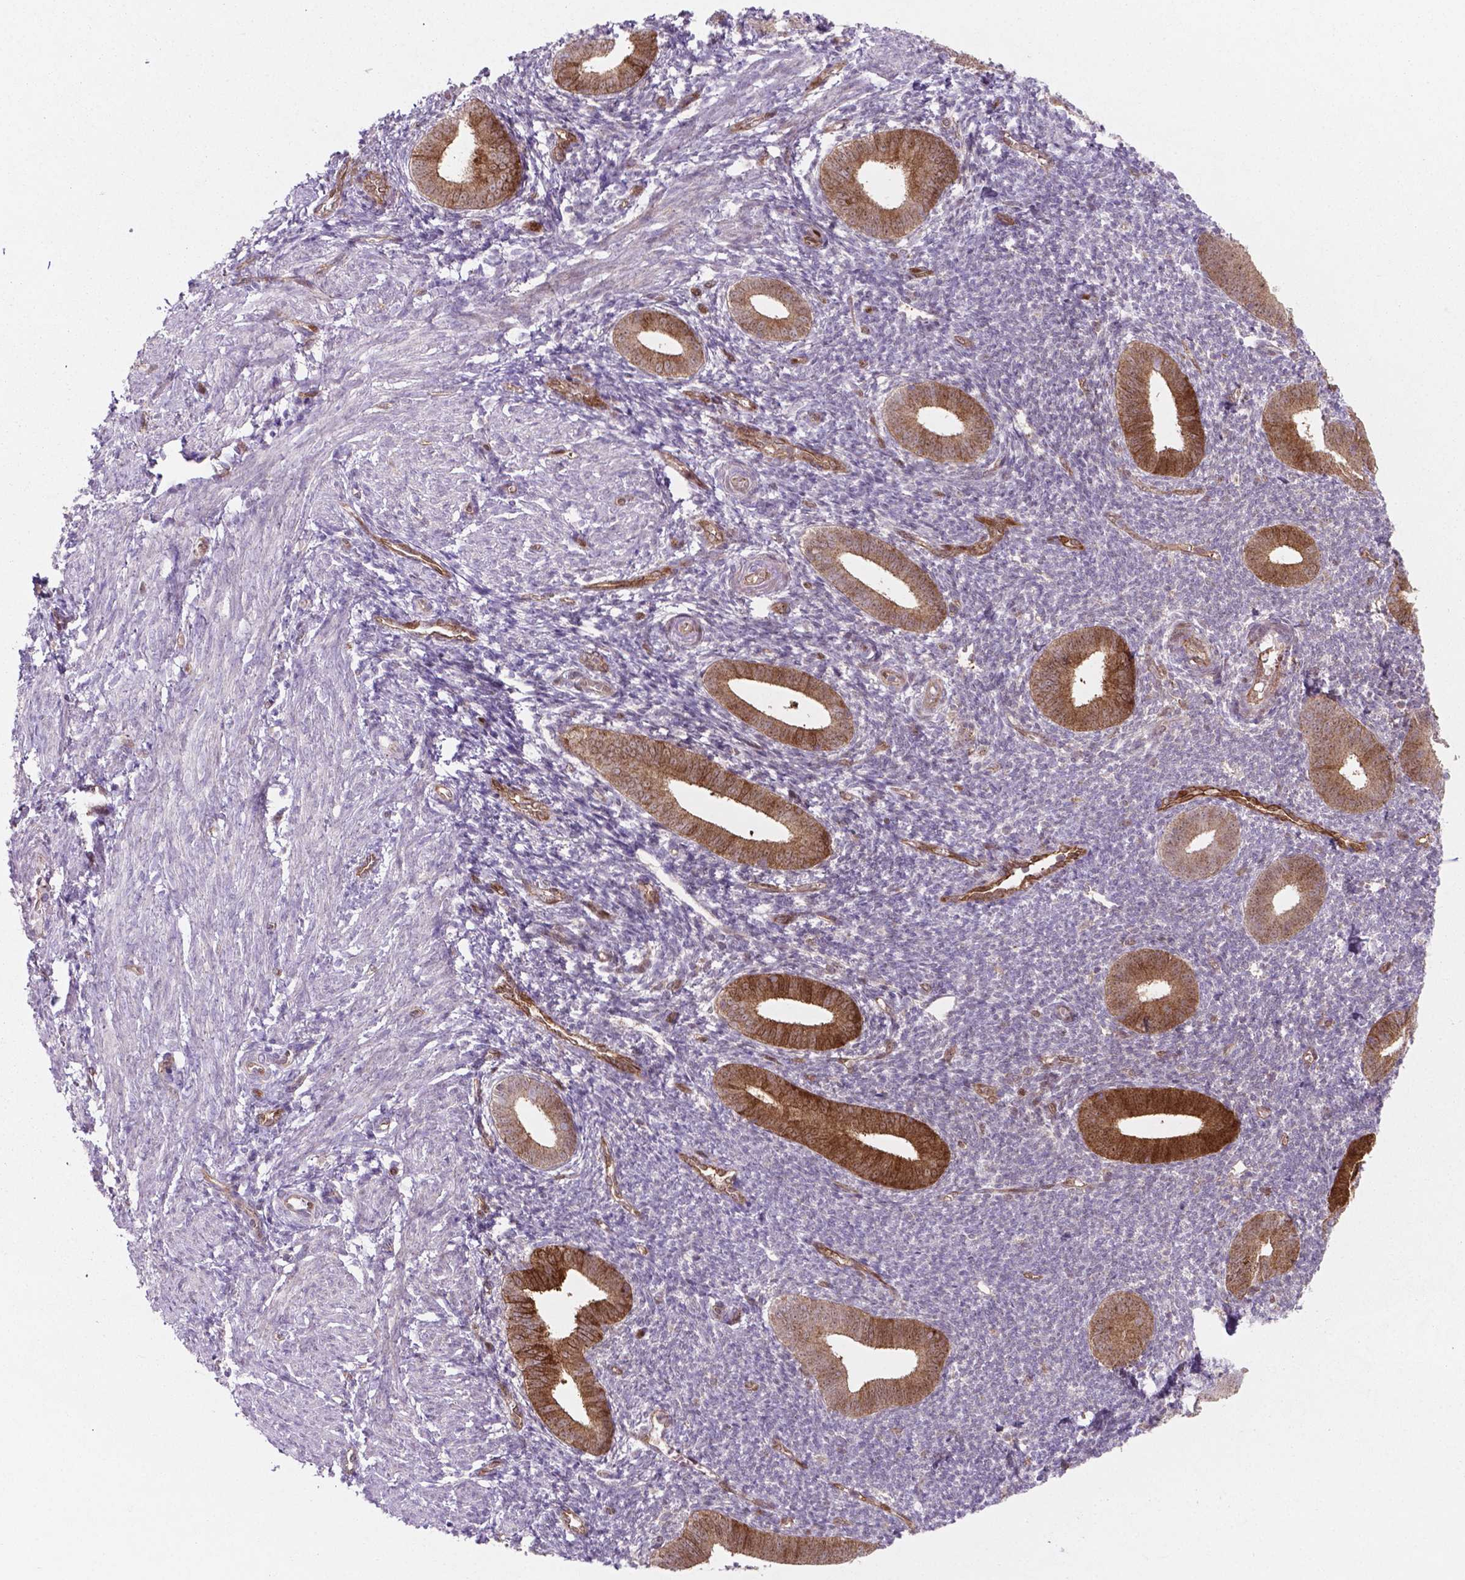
{"staining": {"intensity": "negative", "quantity": "none", "location": "none"}, "tissue": "endometrium", "cell_type": "Cells in endometrial stroma", "image_type": "normal", "snomed": [{"axis": "morphology", "description": "Normal tissue, NOS"}, {"axis": "topography", "description": "Endometrium"}], "caption": "The IHC micrograph has no significant positivity in cells in endometrial stroma of endometrium.", "gene": "LDHA", "patient": {"sex": "female", "age": 25}}